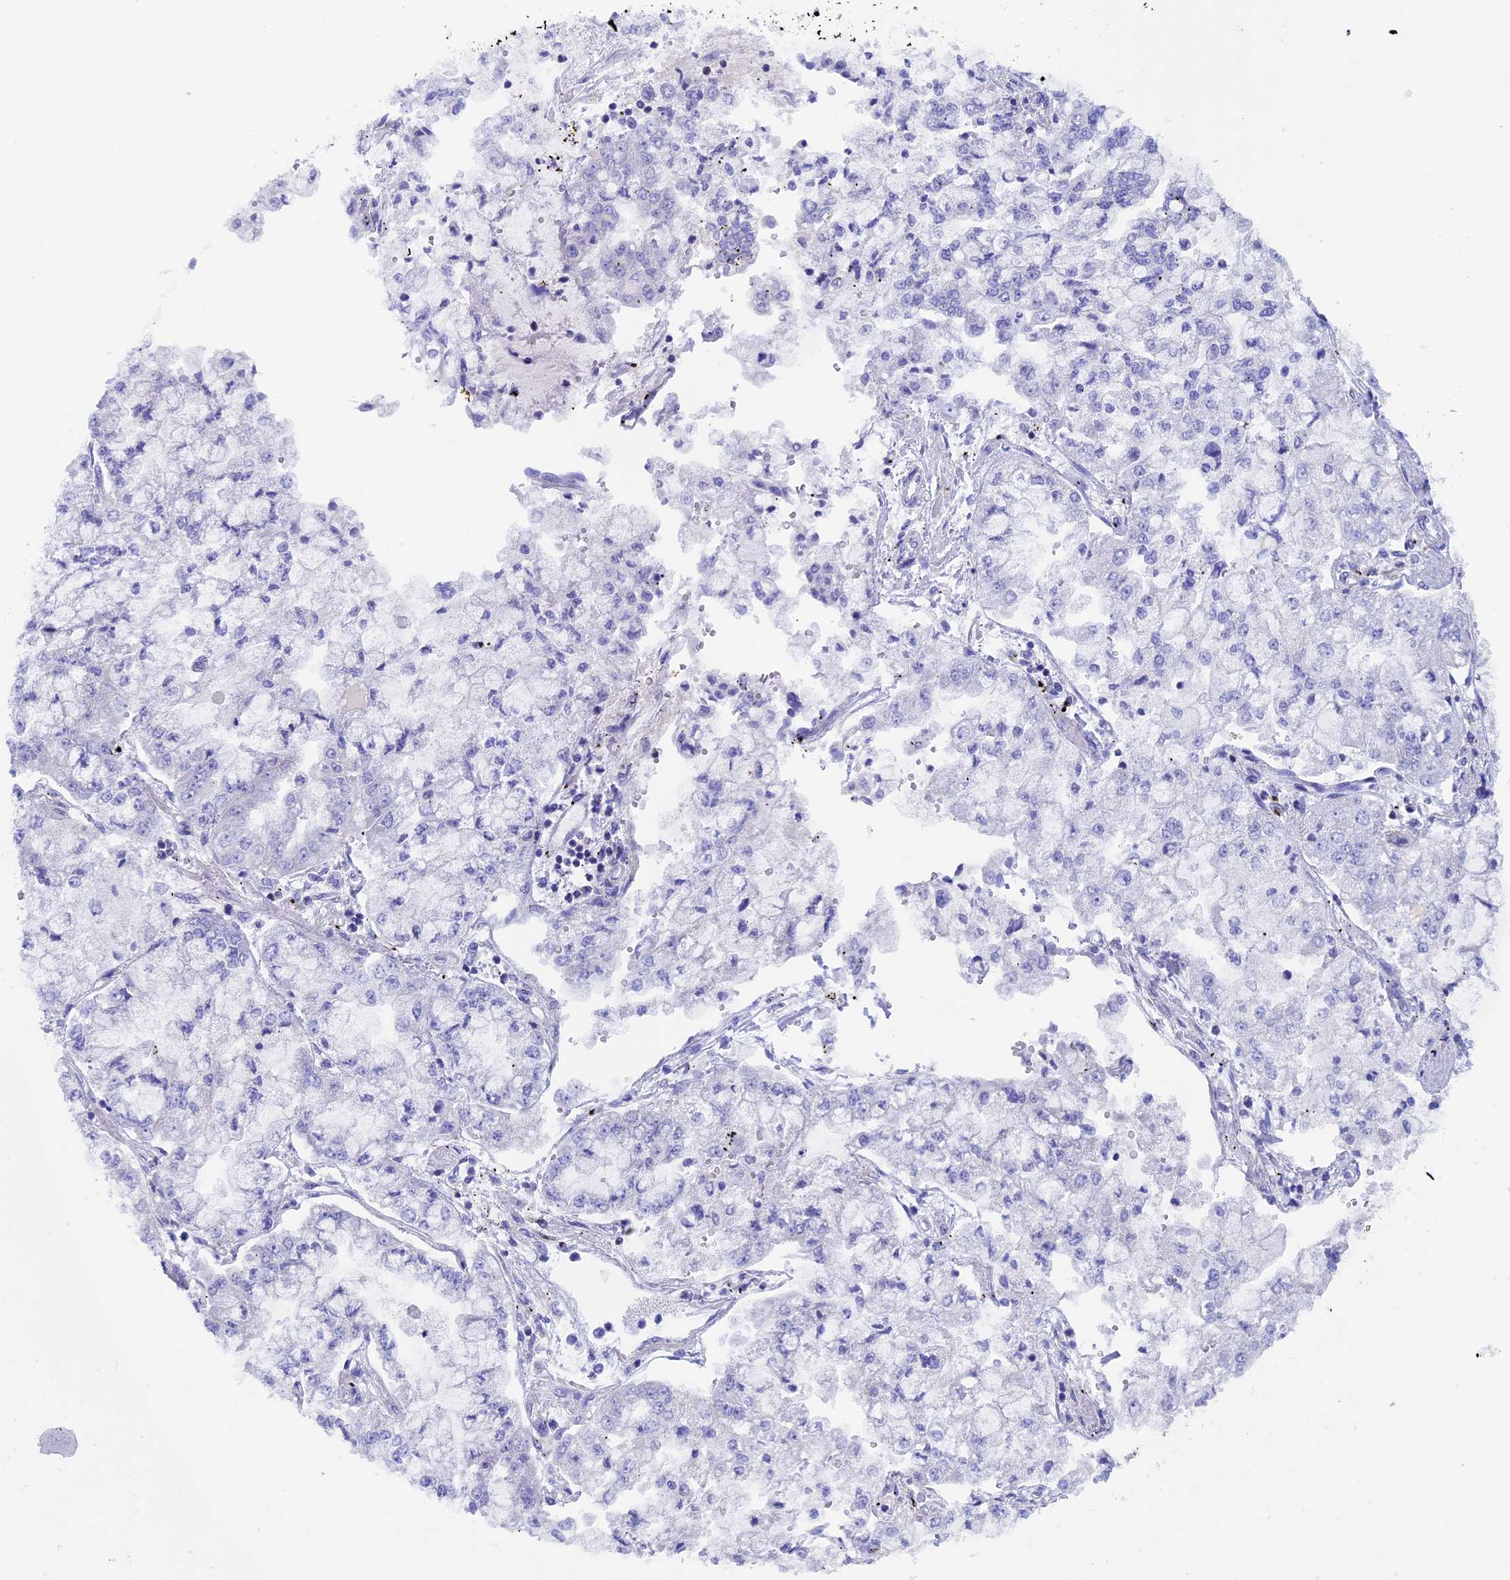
{"staining": {"intensity": "negative", "quantity": "none", "location": "none"}, "tissue": "stomach cancer", "cell_type": "Tumor cells", "image_type": "cancer", "snomed": [{"axis": "morphology", "description": "Adenocarcinoma, NOS"}, {"axis": "topography", "description": "Stomach"}], "caption": "A micrograph of human stomach cancer is negative for staining in tumor cells.", "gene": "SEPTIN1", "patient": {"sex": "male", "age": 76}}